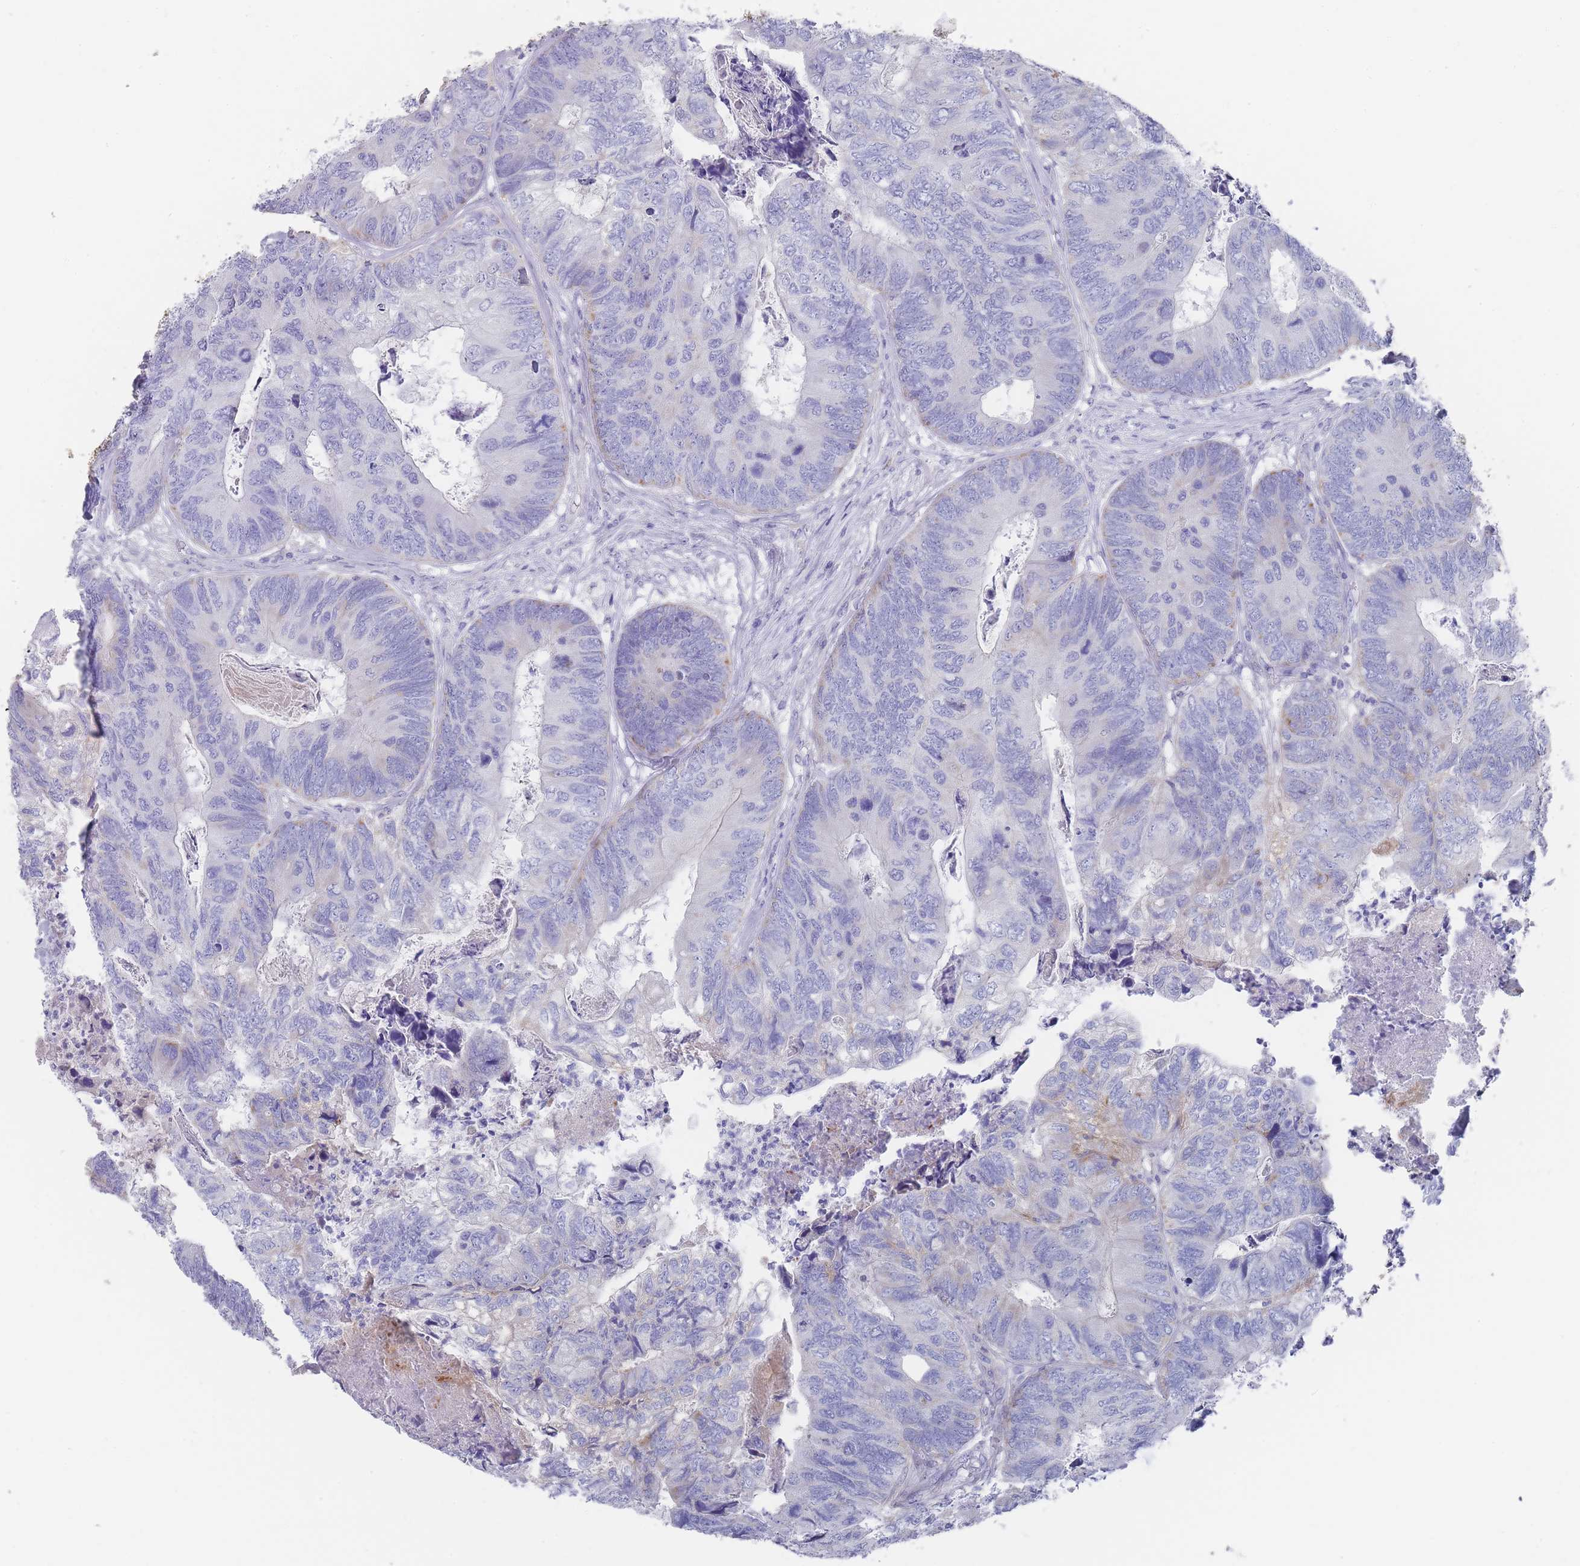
{"staining": {"intensity": "negative", "quantity": "none", "location": "none"}, "tissue": "colorectal cancer", "cell_type": "Tumor cells", "image_type": "cancer", "snomed": [{"axis": "morphology", "description": "Adenocarcinoma, NOS"}, {"axis": "topography", "description": "Colon"}], "caption": "Immunohistochemistry of human adenocarcinoma (colorectal) exhibits no staining in tumor cells. Brightfield microscopy of immunohistochemistry (IHC) stained with DAB (3,3'-diaminobenzidine) (brown) and hematoxylin (blue), captured at high magnification.", "gene": "SCCPDH", "patient": {"sex": "female", "age": 67}}